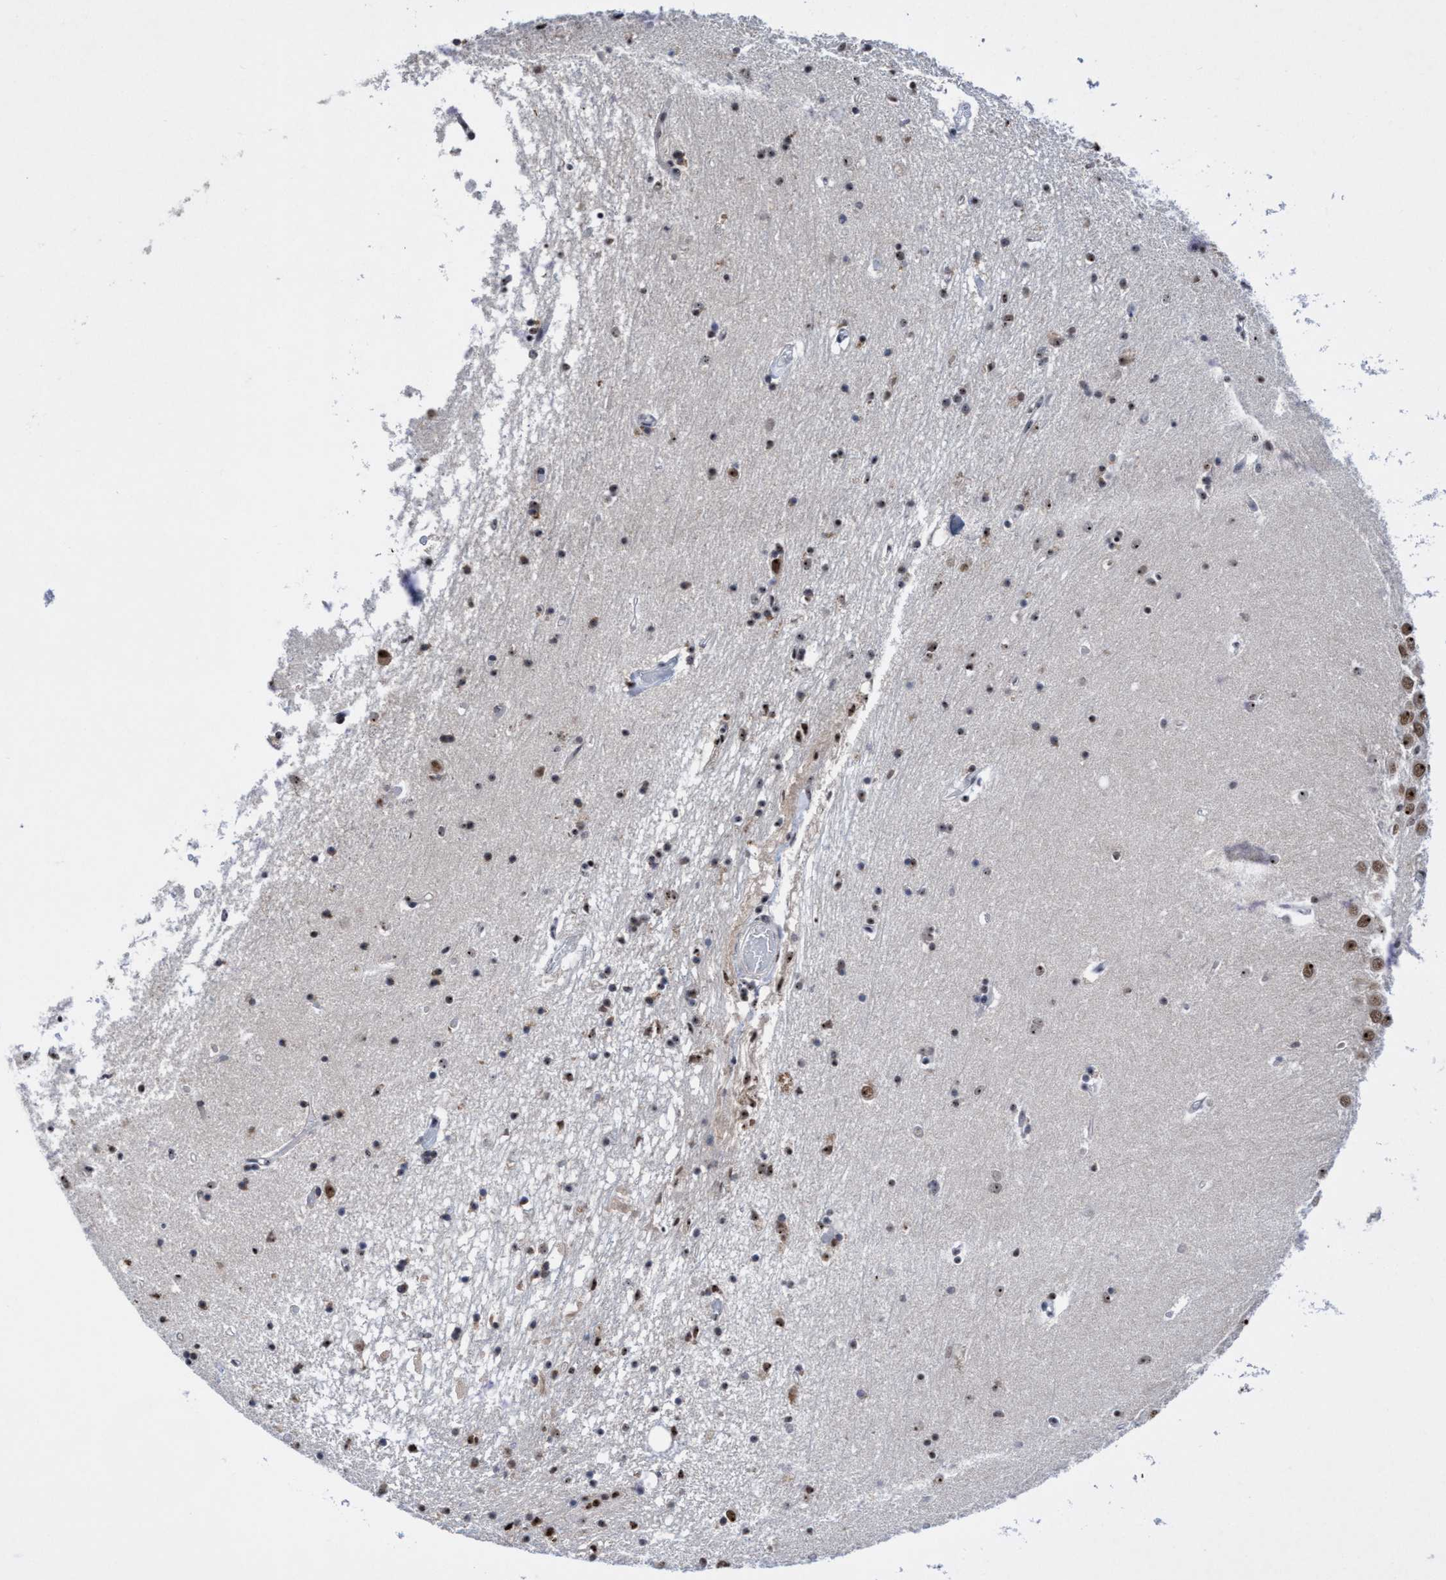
{"staining": {"intensity": "strong", "quantity": ">75%", "location": "nuclear"}, "tissue": "hippocampus", "cell_type": "Glial cells", "image_type": "normal", "snomed": [{"axis": "morphology", "description": "Normal tissue, NOS"}, {"axis": "topography", "description": "Hippocampus"}], "caption": "This image shows IHC staining of normal human hippocampus, with high strong nuclear expression in about >75% of glial cells.", "gene": "EFCAB10", "patient": {"sex": "male", "age": 70}}